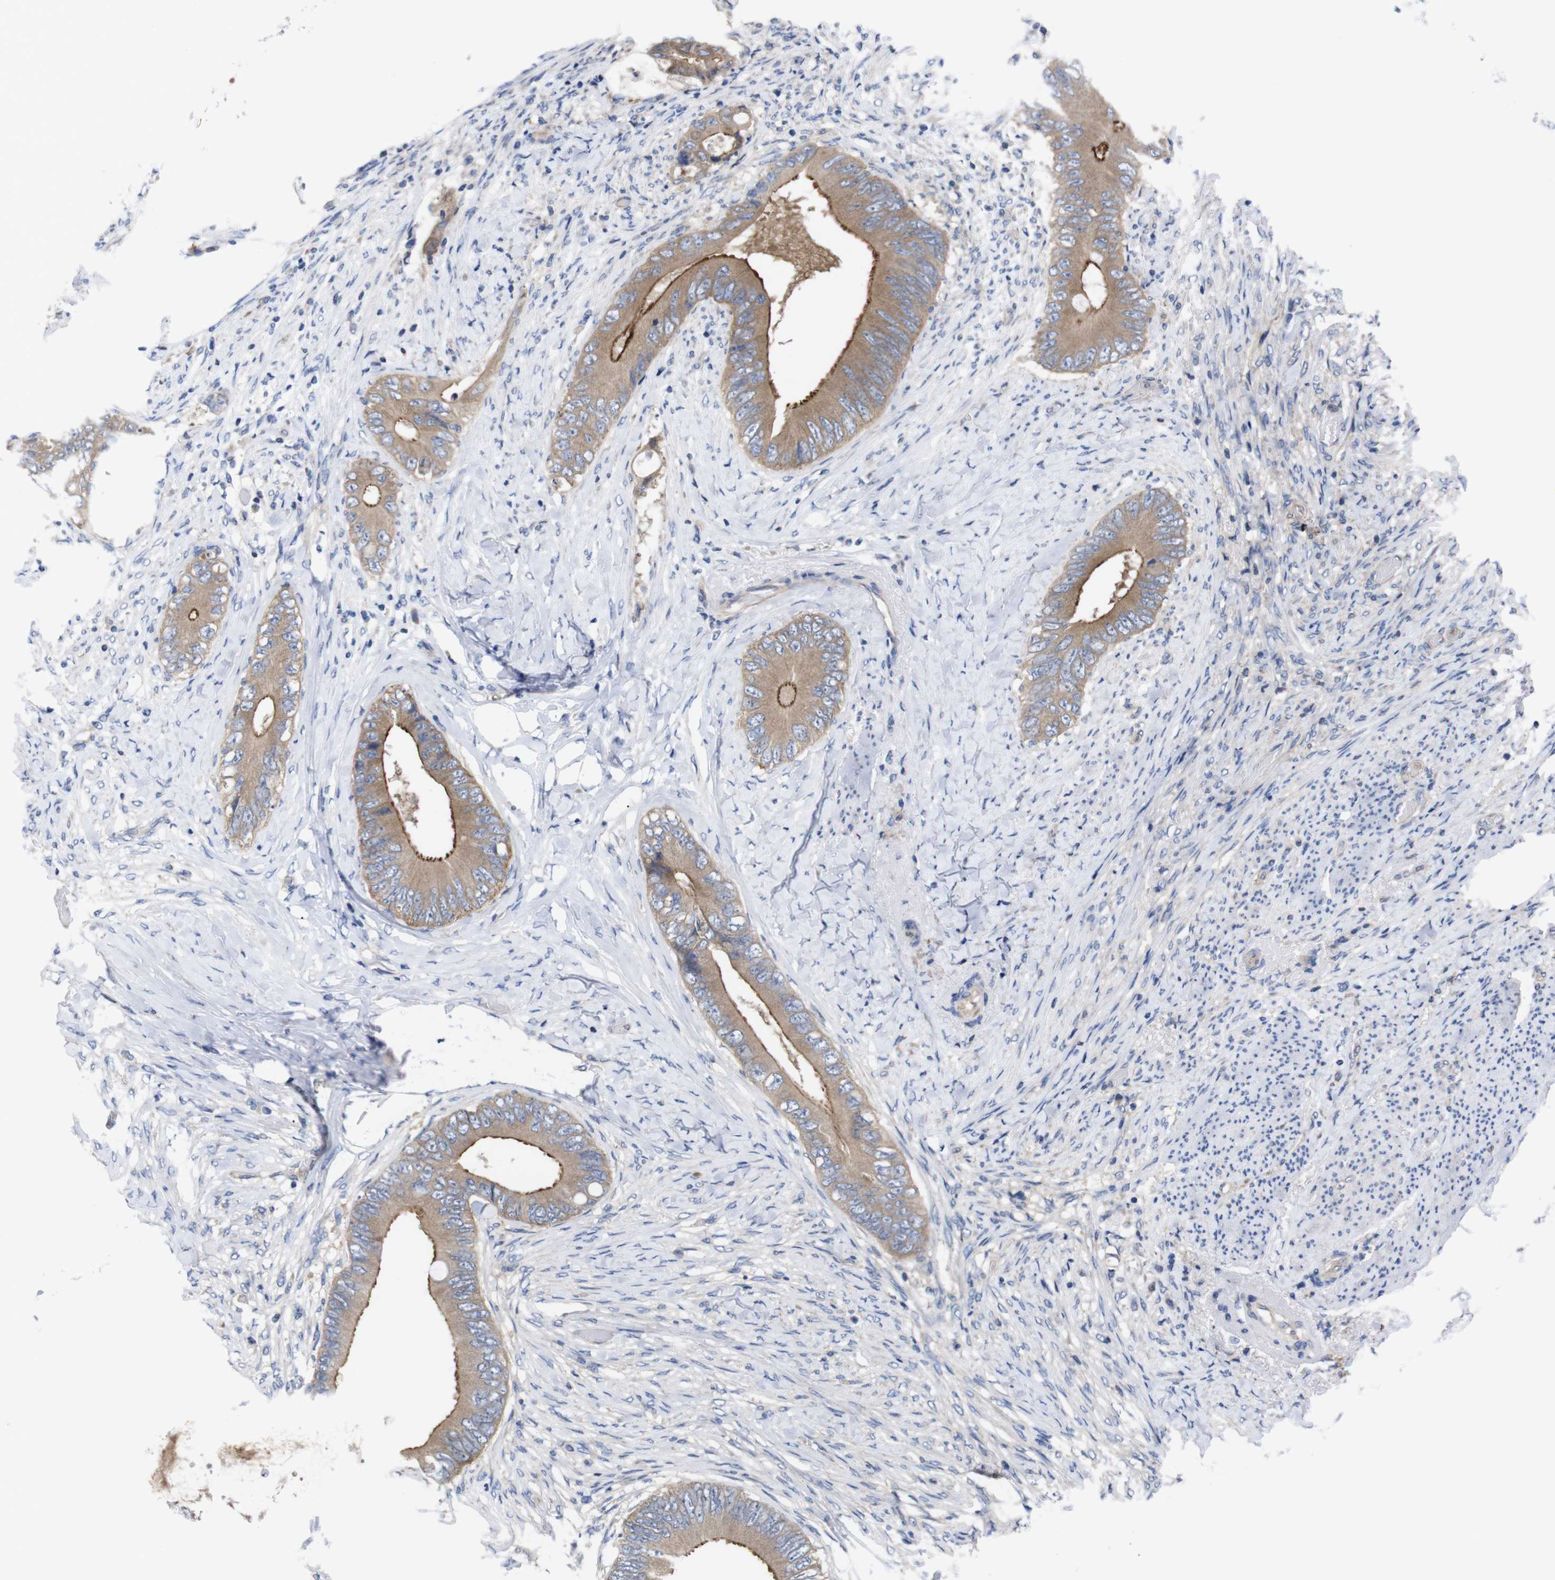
{"staining": {"intensity": "moderate", "quantity": ">75%", "location": "cytoplasmic/membranous"}, "tissue": "colorectal cancer", "cell_type": "Tumor cells", "image_type": "cancer", "snomed": [{"axis": "morphology", "description": "Normal tissue, NOS"}, {"axis": "morphology", "description": "Adenocarcinoma, NOS"}, {"axis": "topography", "description": "Rectum"}, {"axis": "topography", "description": "Peripheral nerve tissue"}], "caption": "Adenocarcinoma (colorectal) was stained to show a protein in brown. There is medium levels of moderate cytoplasmic/membranous expression in about >75% of tumor cells.", "gene": "USH1C", "patient": {"sex": "female", "age": 77}}